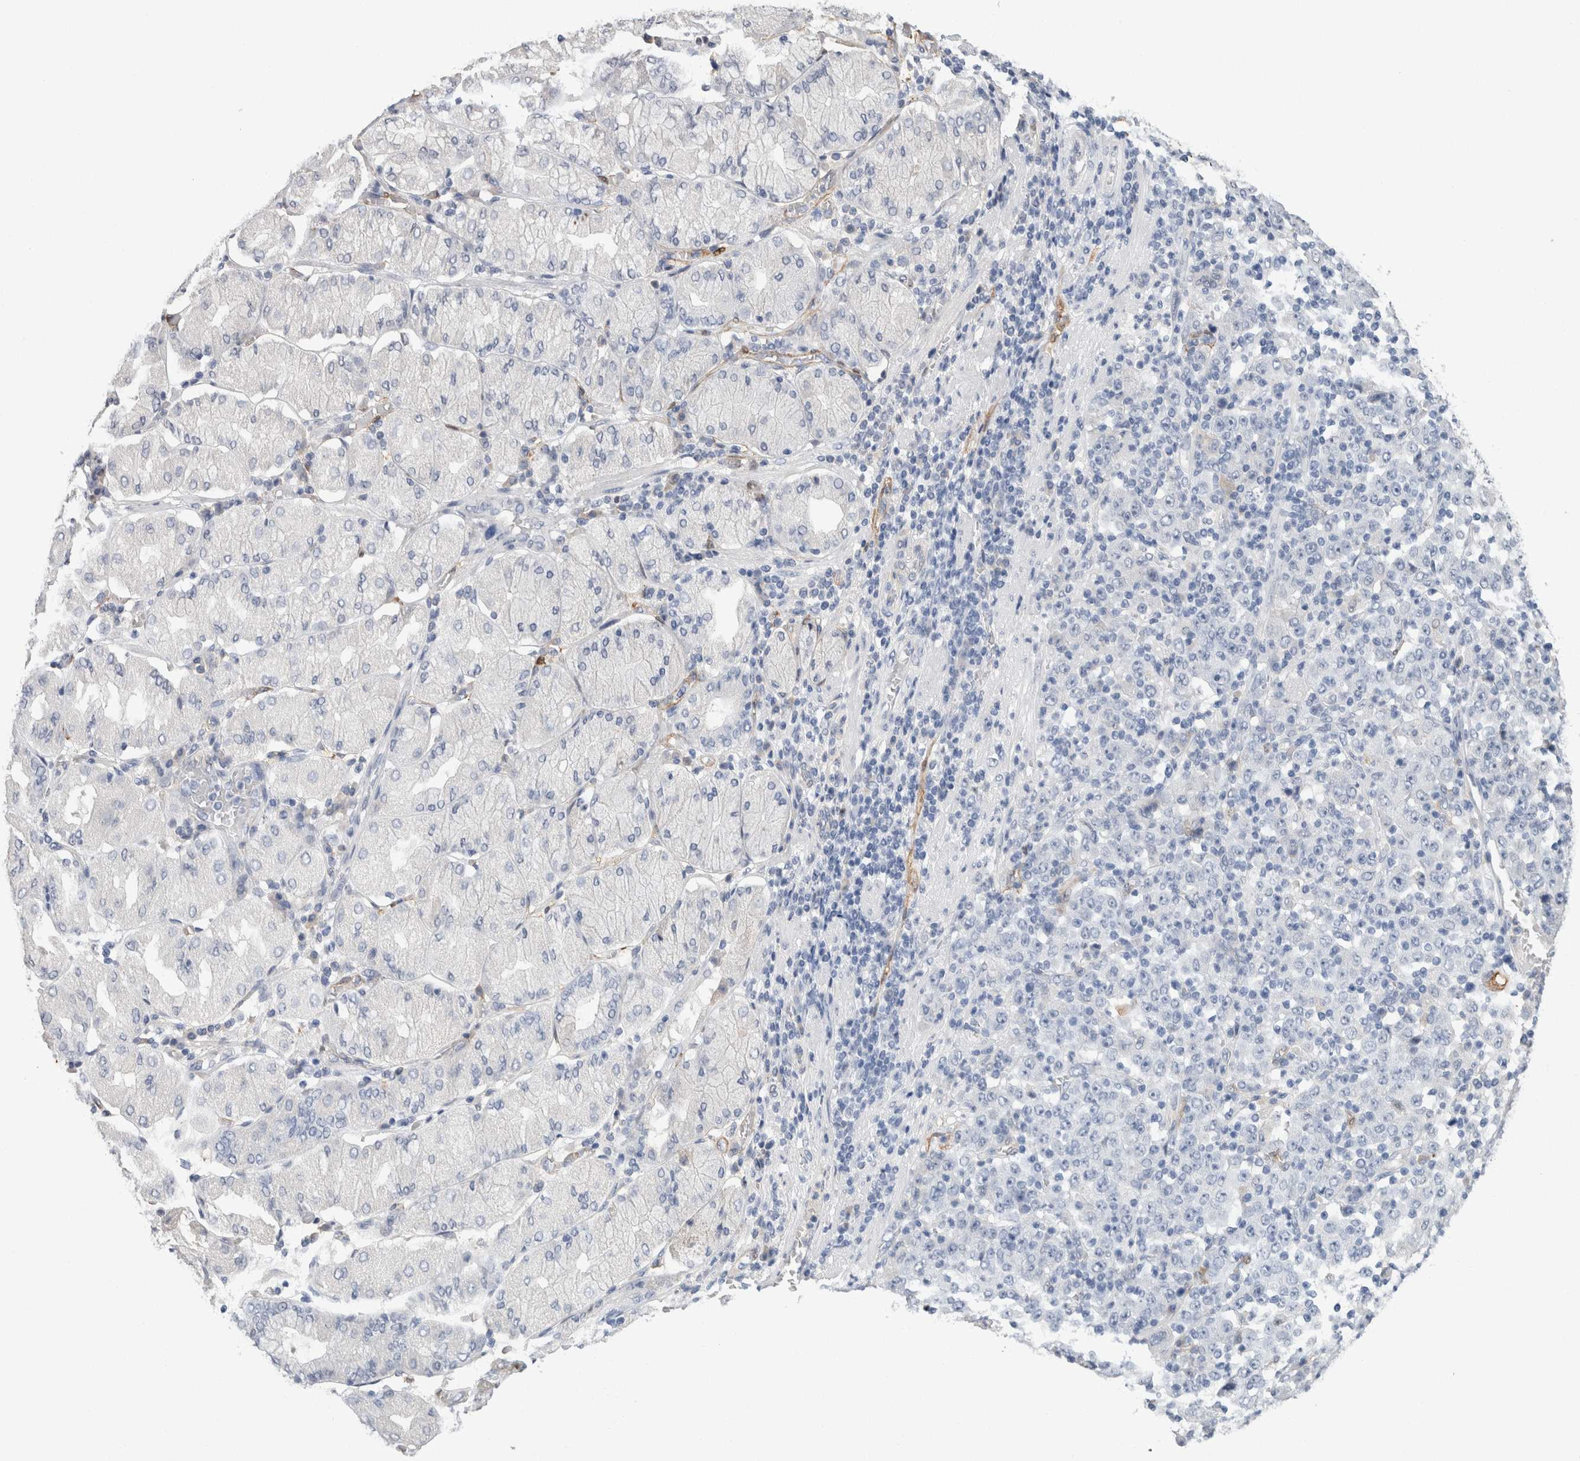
{"staining": {"intensity": "negative", "quantity": "none", "location": "none"}, "tissue": "stomach cancer", "cell_type": "Tumor cells", "image_type": "cancer", "snomed": [{"axis": "morphology", "description": "Normal tissue, NOS"}, {"axis": "morphology", "description": "Adenocarcinoma, NOS"}, {"axis": "topography", "description": "Stomach, upper"}, {"axis": "topography", "description": "Stomach"}], "caption": "A high-resolution micrograph shows immunohistochemistry (IHC) staining of stomach cancer (adenocarcinoma), which shows no significant staining in tumor cells.", "gene": "FABP4", "patient": {"sex": "male", "age": 59}}